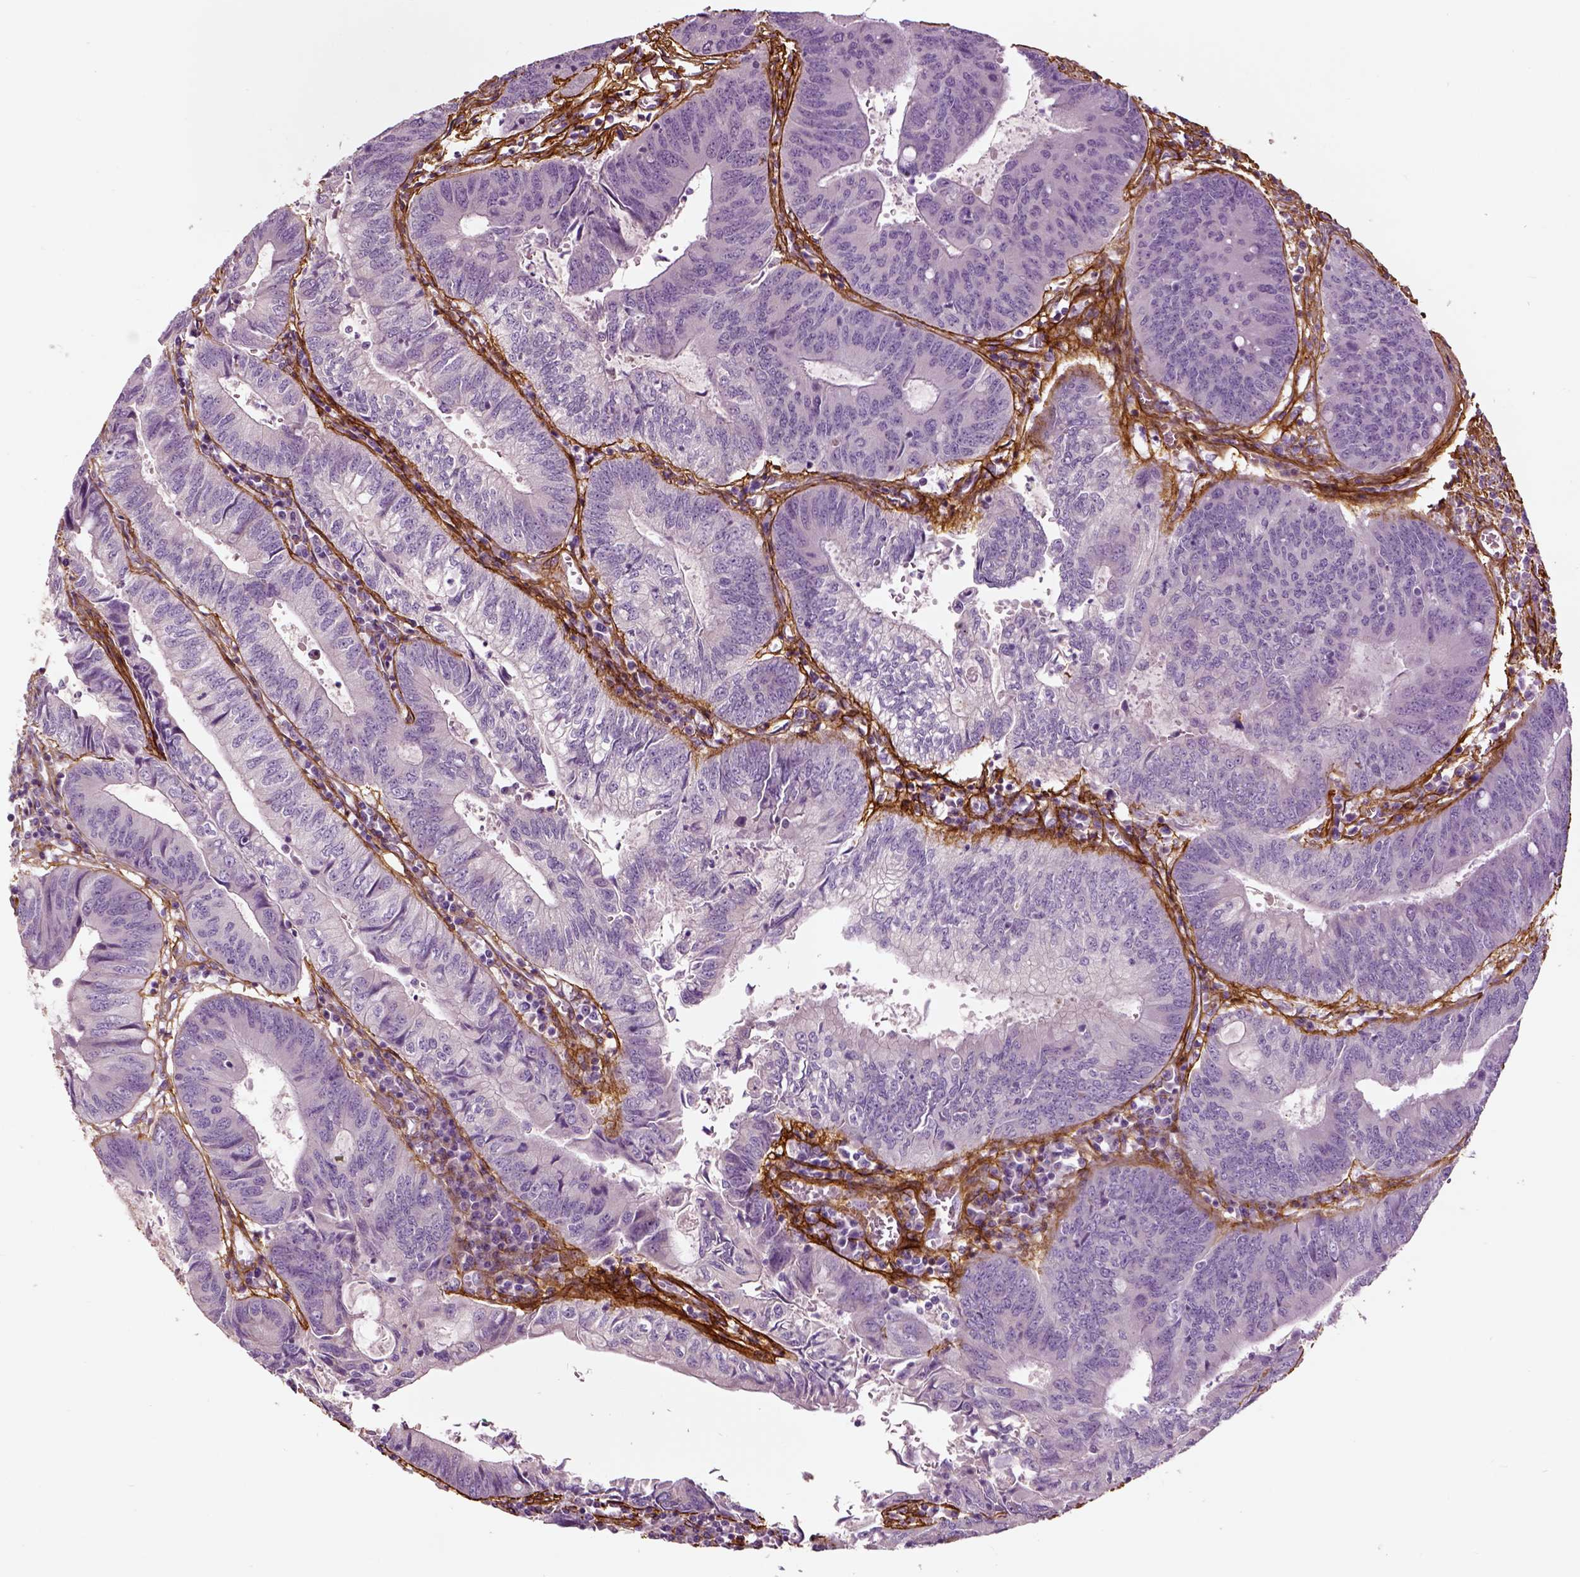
{"staining": {"intensity": "negative", "quantity": "none", "location": "none"}, "tissue": "colorectal cancer", "cell_type": "Tumor cells", "image_type": "cancer", "snomed": [{"axis": "morphology", "description": "Adenocarcinoma, NOS"}, {"axis": "topography", "description": "Colon"}], "caption": "Image shows no significant protein positivity in tumor cells of adenocarcinoma (colorectal).", "gene": "COL6A2", "patient": {"sex": "male", "age": 67}}